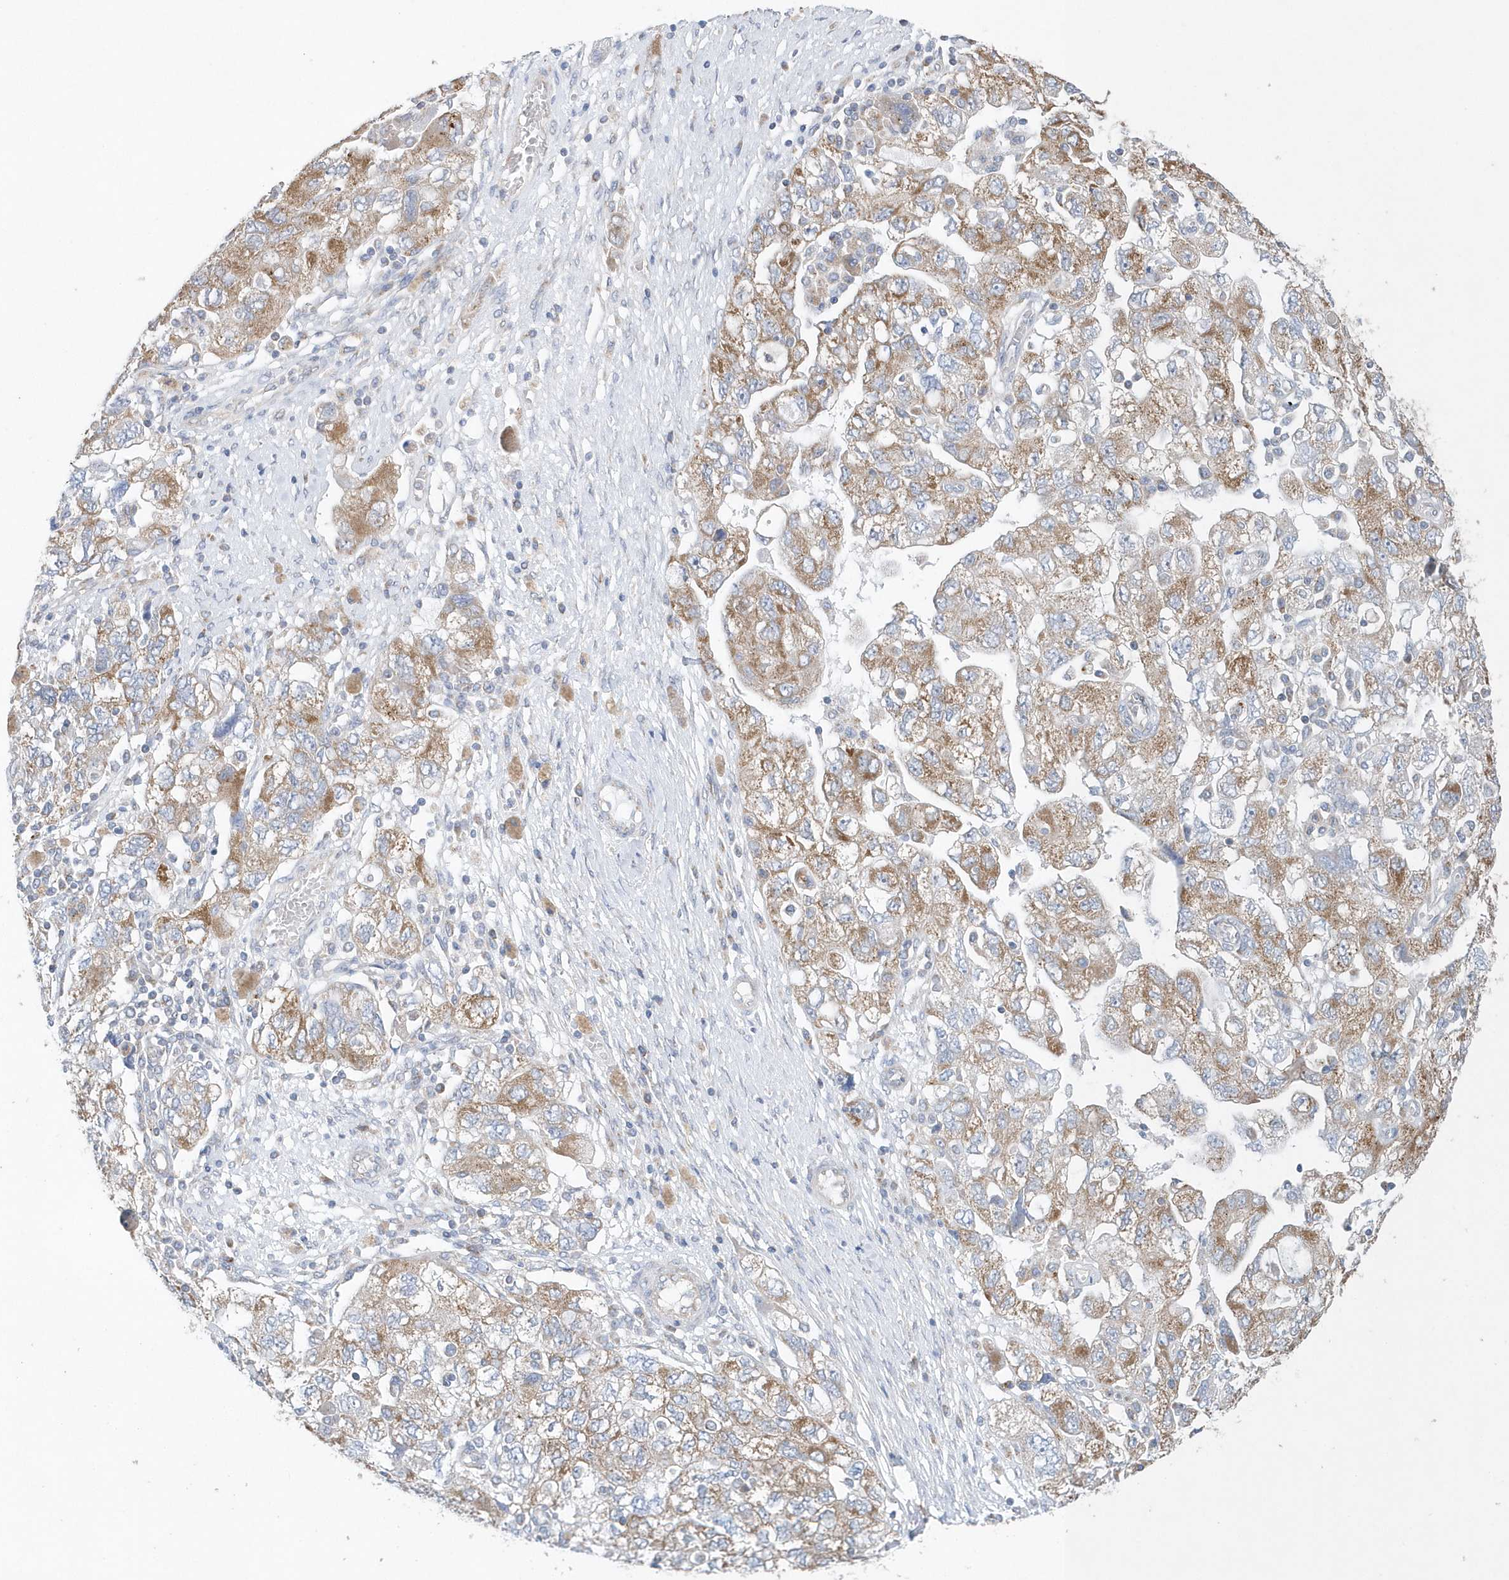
{"staining": {"intensity": "moderate", "quantity": ">75%", "location": "cytoplasmic/membranous"}, "tissue": "ovarian cancer", "cell_type": "Tumor cells", "image_type": "cancer", "snomed": [{"axis": "morphology", "description": "Carcinoma, NOS"}, {"axis": "morphology", "description": "Cystadenocarcinoma, serous, NOS"}, {"axis": "topography", "description": "Ovary"}], "caption": "Immunohistochemistry (IHC) staining of carcinoma (ovarian), which reveals medium levels of moderate cytoplasmic/membranous expression in about >75% of tumor cells indicating moderate cytoplasmic/membranous protein positivity. The staining was performed using DAB (3,3'-diaminobenzidine) (brown) for protein detection and nuclei were counterstained in hematoxylin (blue).", "gene": "SPATA5", "patient": {"sex": "female", "age": 69}}